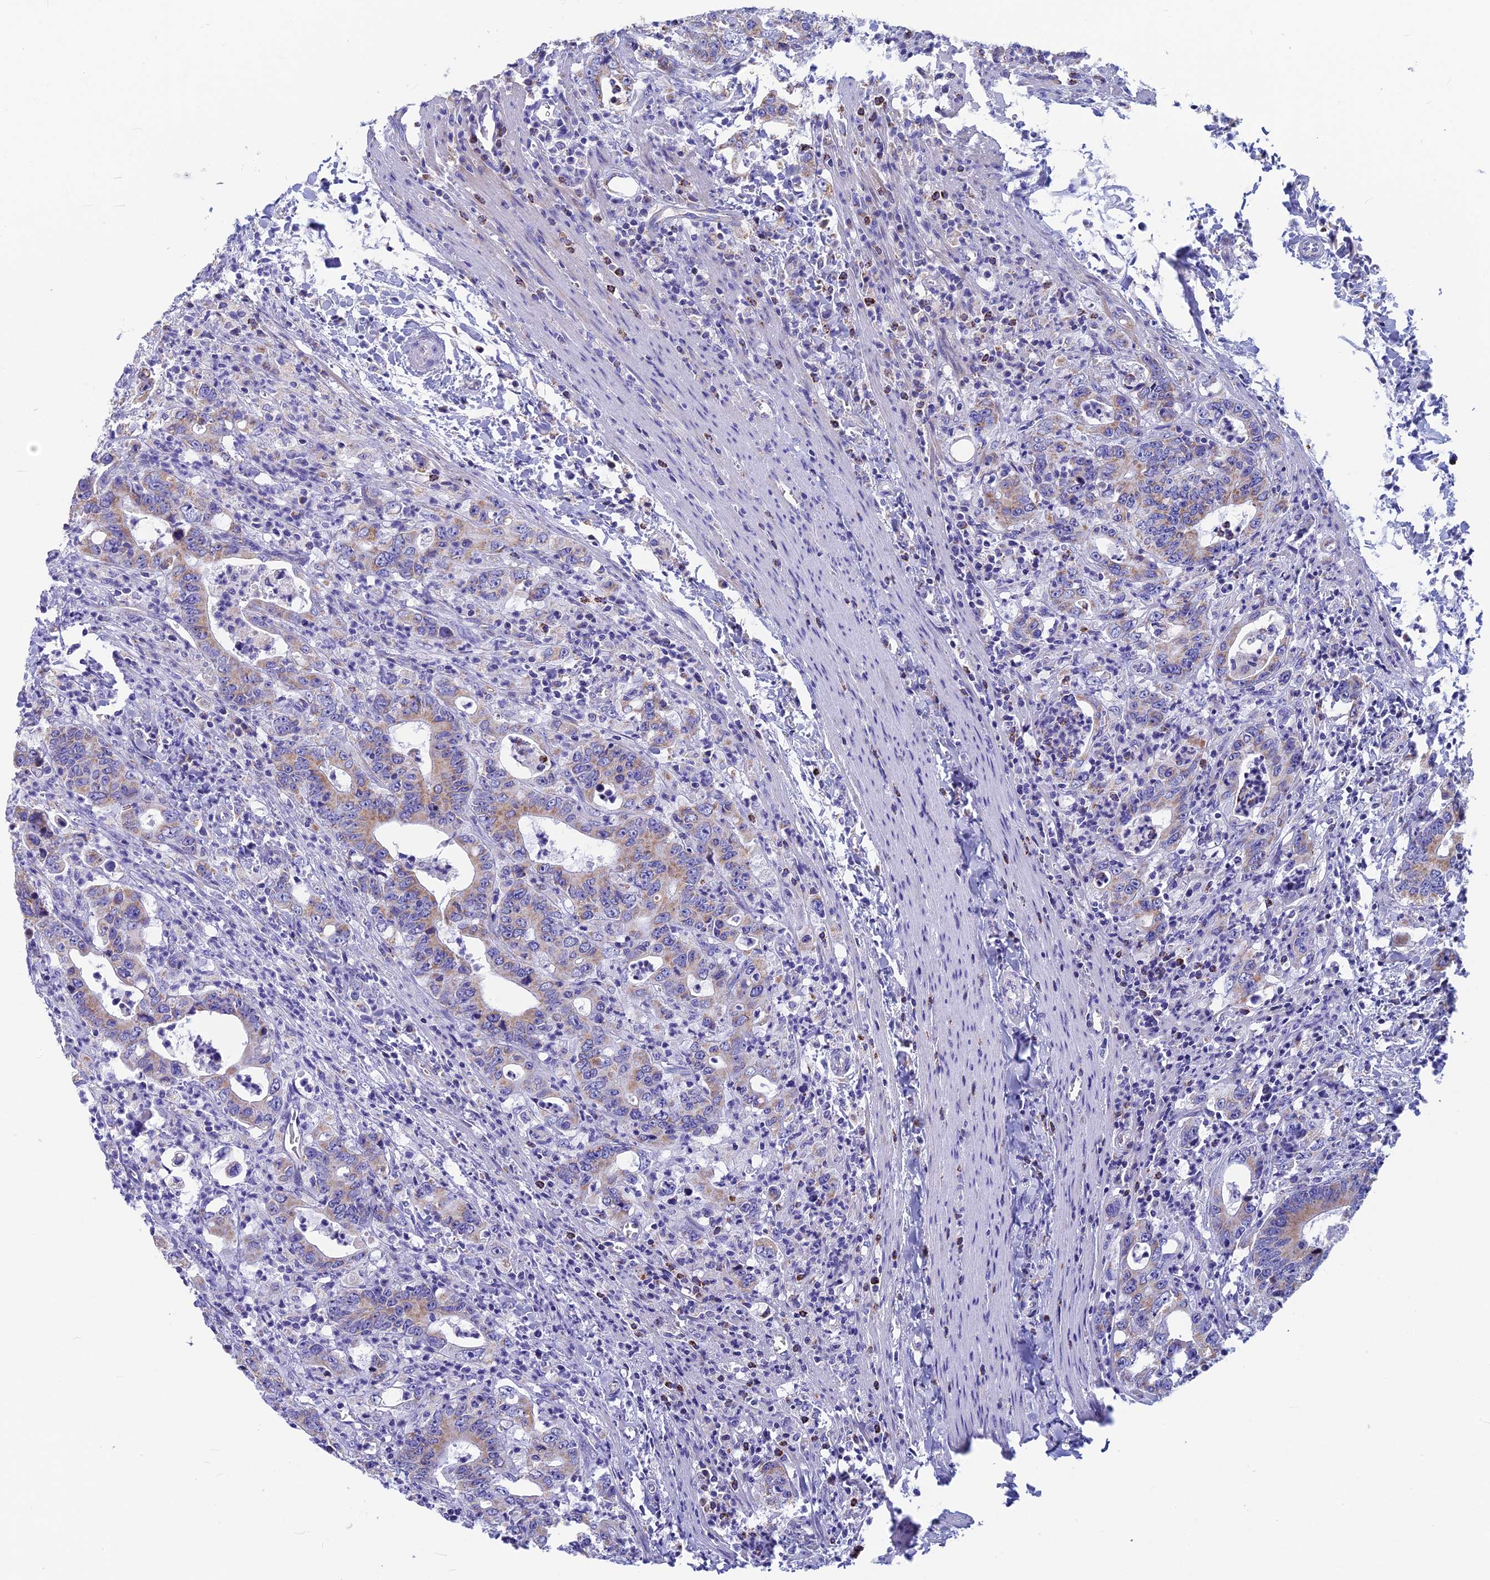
{"staining": {"intensity": "moderate", "quantity": ">75%", "location": "cytoplasmic/membranous"}, "tissue": "colorectal cancer", "cell_type": "Tumor cells", "image_type": "cancer", "snomed": [{"axis": "morphology", "description": "Adenocarcinoma, NOS"}, {"axis": "topography", "description": "Colon"}], "caption": "A brown stain labels moderate cytoplasmic/membranous staining of a protein in colorectal cancer (adenocarcinoma) tumor cells.", "gene": "CS", "patient": {"sex": "female", "age": 75}}